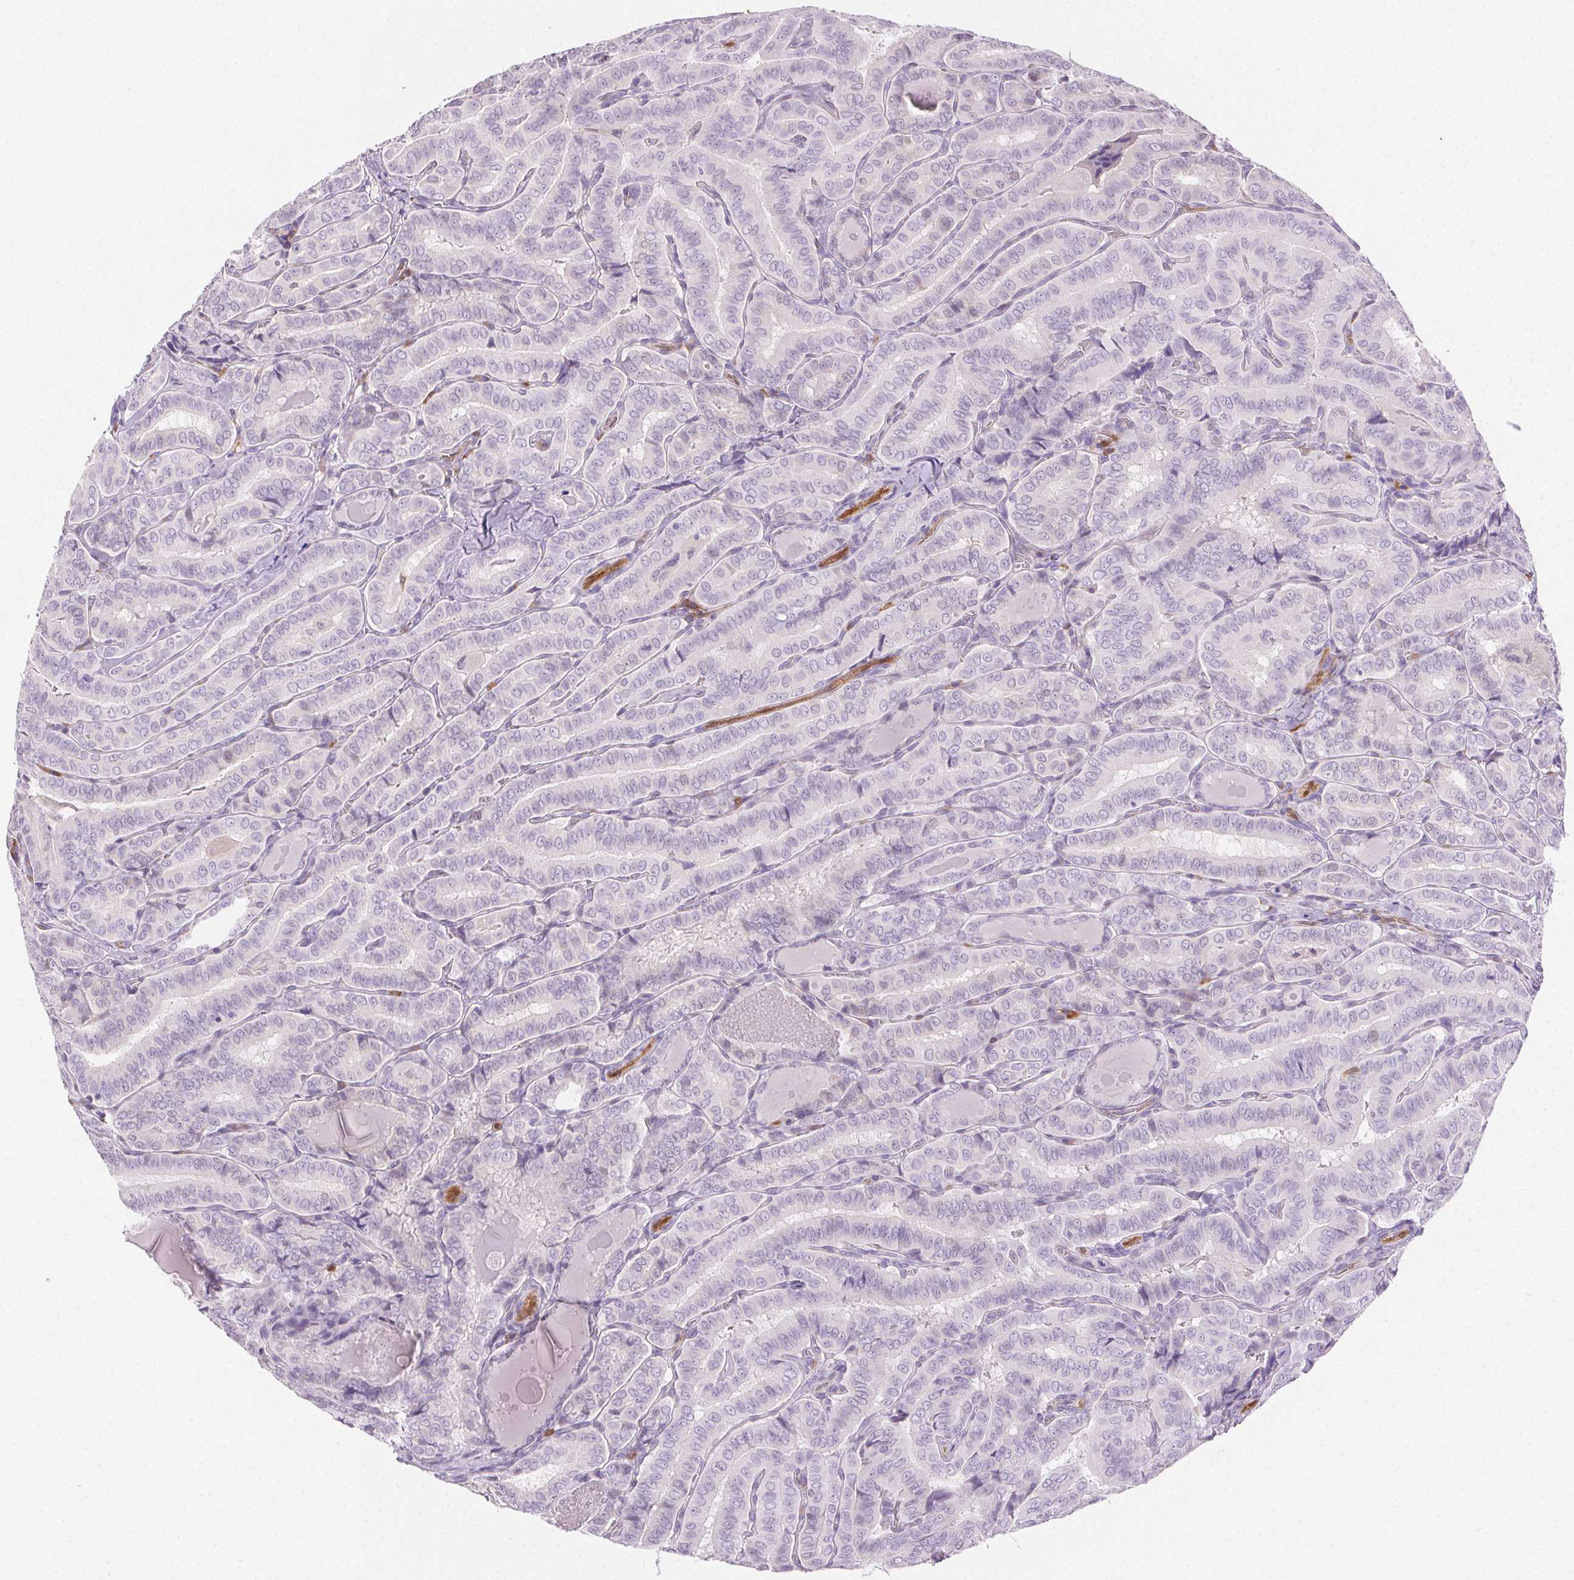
{"staining": {"intensity": "negative", "quantity": "none", "location": "none"}, "tissue": "thyroid cancer", "cell_type": "Tumor cells", "image_type": "cancer", "snomed": [{"axis": "morphology", "description": "Papillary adenocarcinoma, NOS"}, {"axis": "morphology", "description": "Papillary adenoma metastatic"}, {"axis": "topography", "description": "Thyroid gland"}], "caption": "Immunohistochemistry (IHC) of human thyroid cancer shows no expression in tumor cells.", "gene": "TMEM45A", "patient": {"sex": "female", "age": 50}}